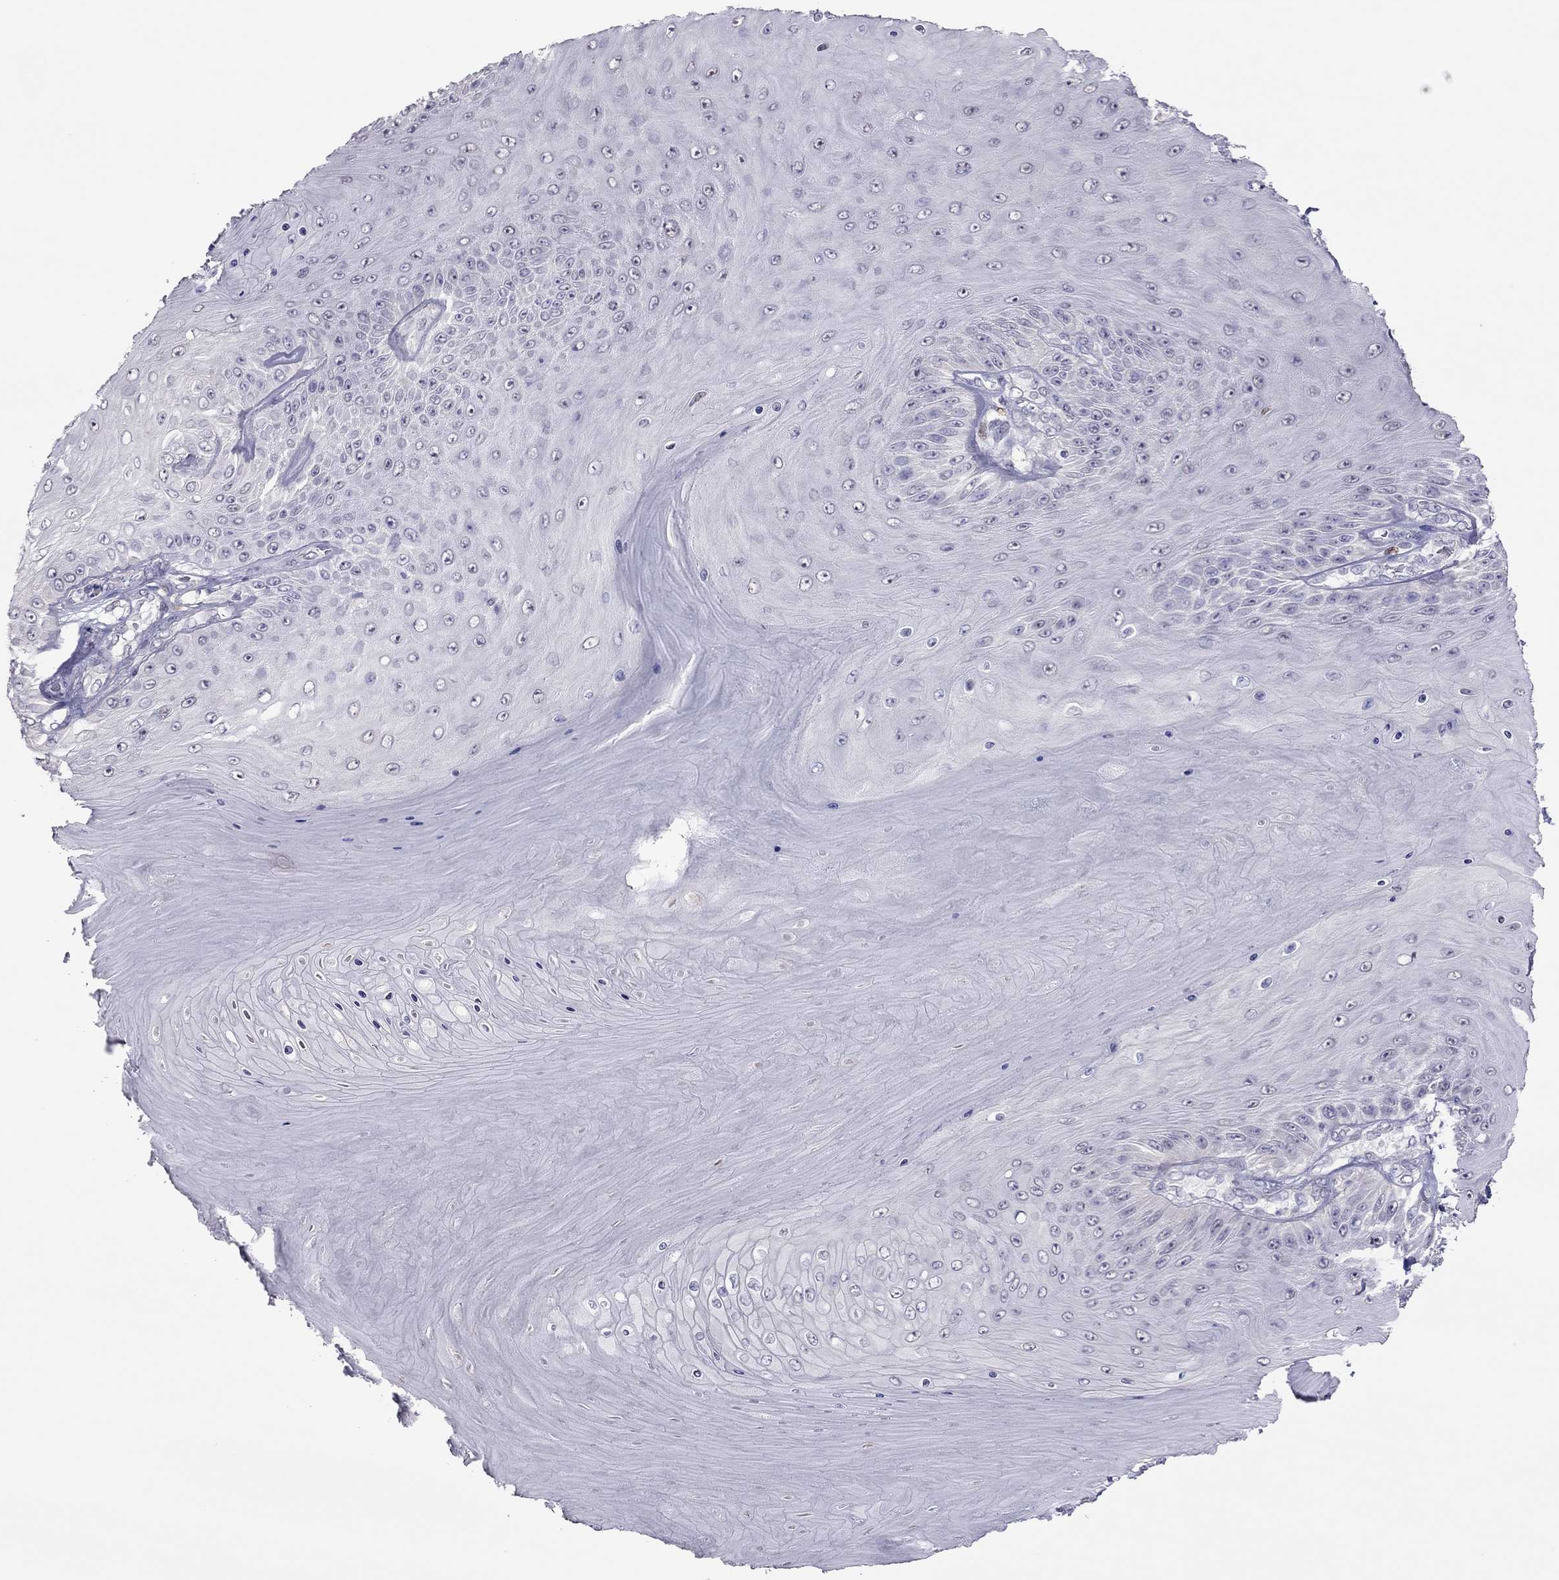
{"staining": {"intensity": "negative", "quantity": "none", "location": "none"}, "tissue": "skin cancer", "cell_type": "Tumor cells", "image_type": "cancer", "snomed": [{"axis": "morphology", "description": "Squamous cell carcinoma, NOS"}, {"axis": "topography", "description": "Skin"}], "caption": "IHC of human skin squamous cell carcinoma shows no staining in tumor cells.", "gene": "SPINT3", "patient": {"sex": "male", "age": 62}}